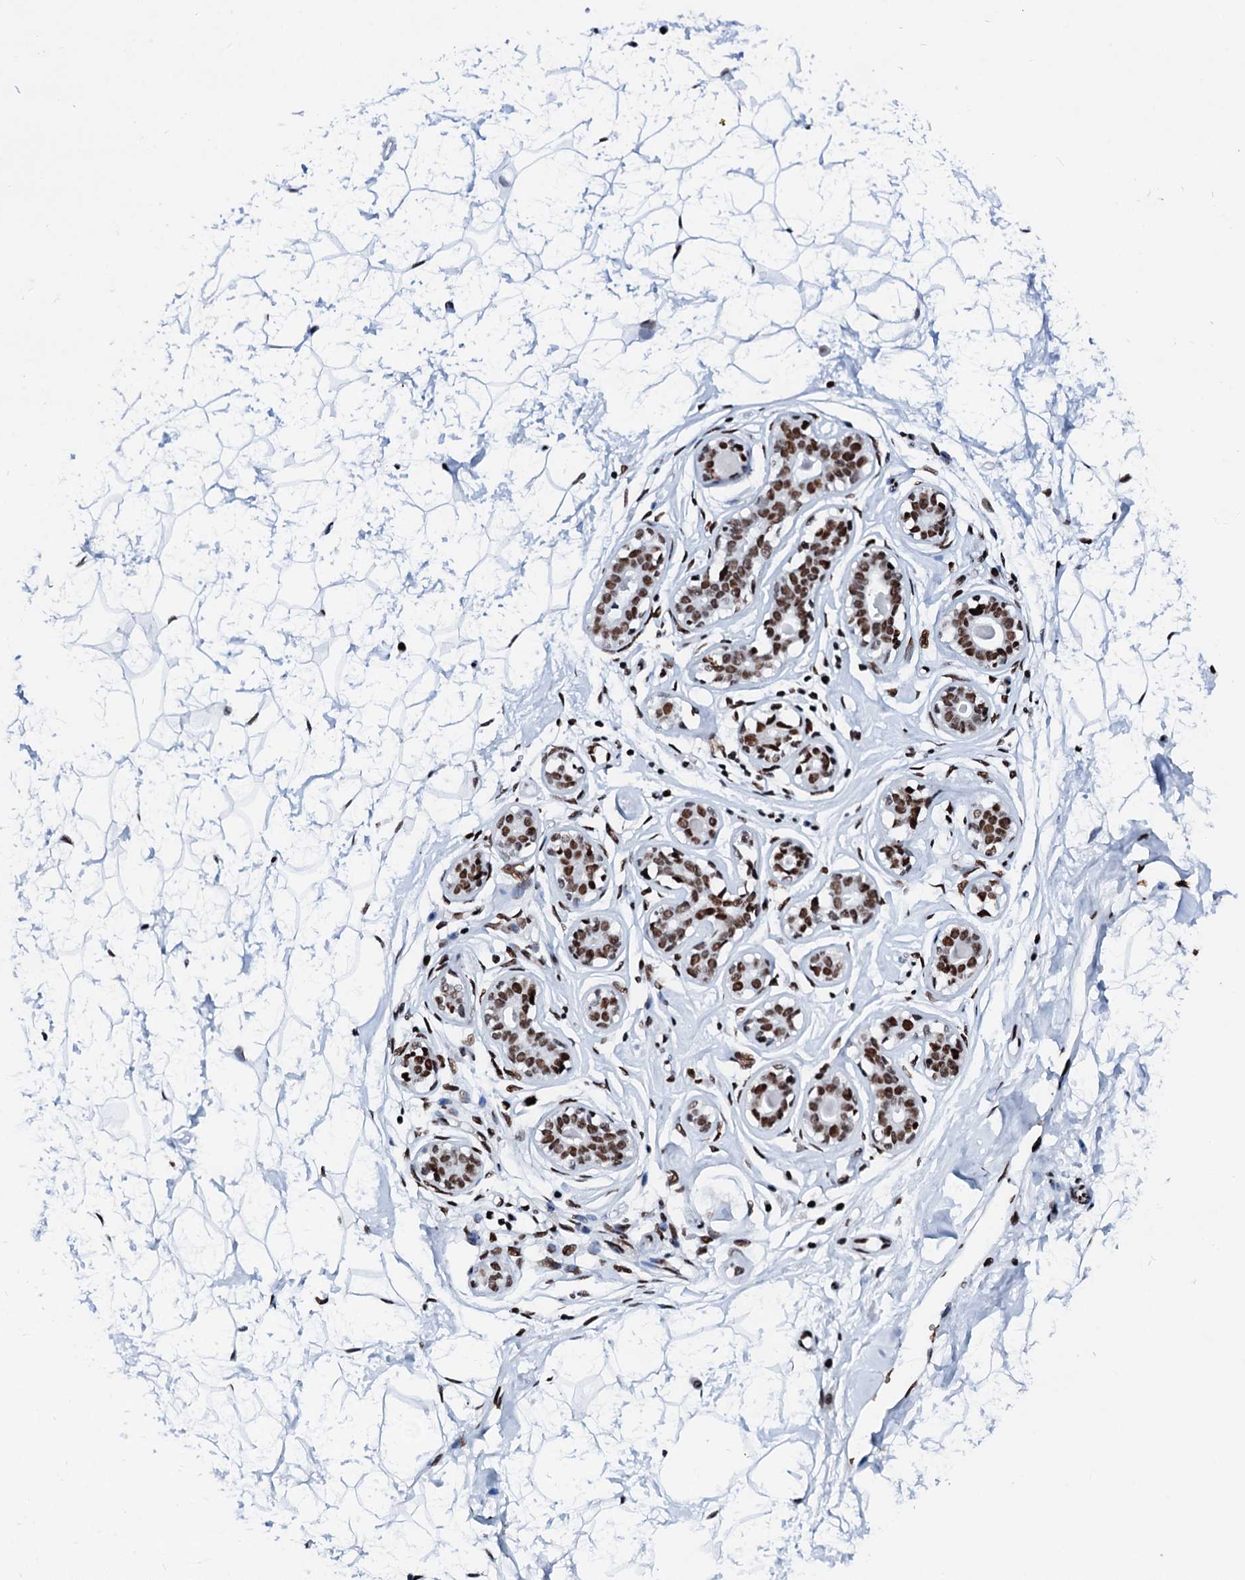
{"staining": {"intensity": "strong", "quantity": ">75%", "location": "nuclear"}, "tissue": "breast", "cell_type": "Adipocytes", "image_type": "normal", "snomed": [{"axis": "morphology", "description": "Normal tissue, NOS"}, {"axis": "morphology", "description": "Adenoma, NOS"}, {"axis": "topography", "description": "Breast"}], "caption": "This photomicrograph exhibits immunohistochemistry staining of unremarkable human breast, with high strong nuclear expression in about >75% of adipocytes.", "gene": "RALY", "patient": {"sex": "female", "age": 23}}